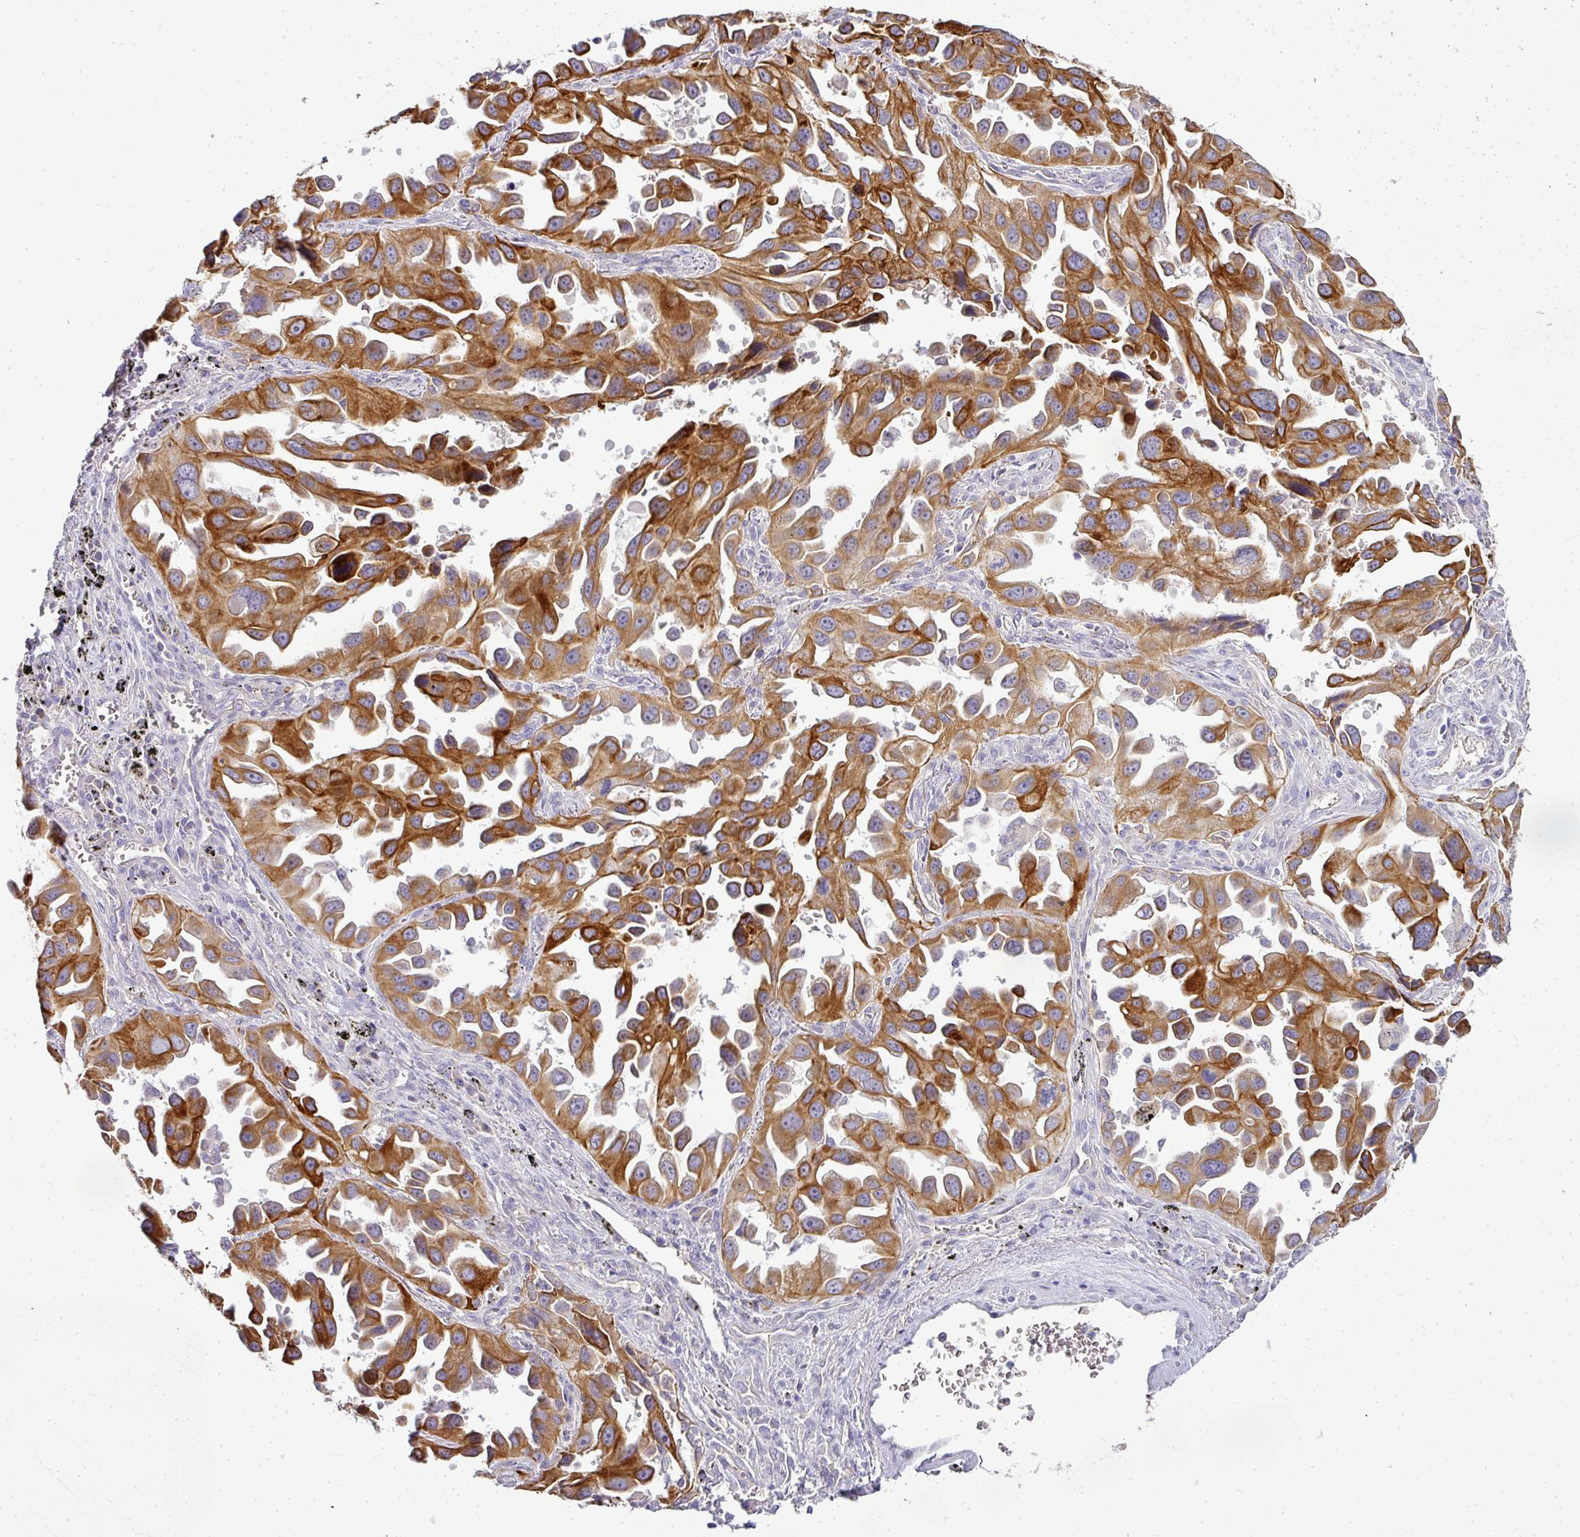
{"staining": {"intensity": "strong", "quantity": ">75%", "location": "cytoplasmic/membranous"}, "tissue": "lung cancer", "cell_type": "Tumor cells", "image_type": "cancer", "snomed": [{"axis": "morphology", "description": "Adenocarcinoma, NOS"}, {"axis": "topography", "description": "Lung"}], "caption": "Immunohistochemical staining of human adenocarcinoma (lung) shows high levels of strong cytoplasmic/membranous protein positivity in approximately >75% of tumor cells.", "gene": "ASXL3", "patient": {"sex": "male", "age": 66}}